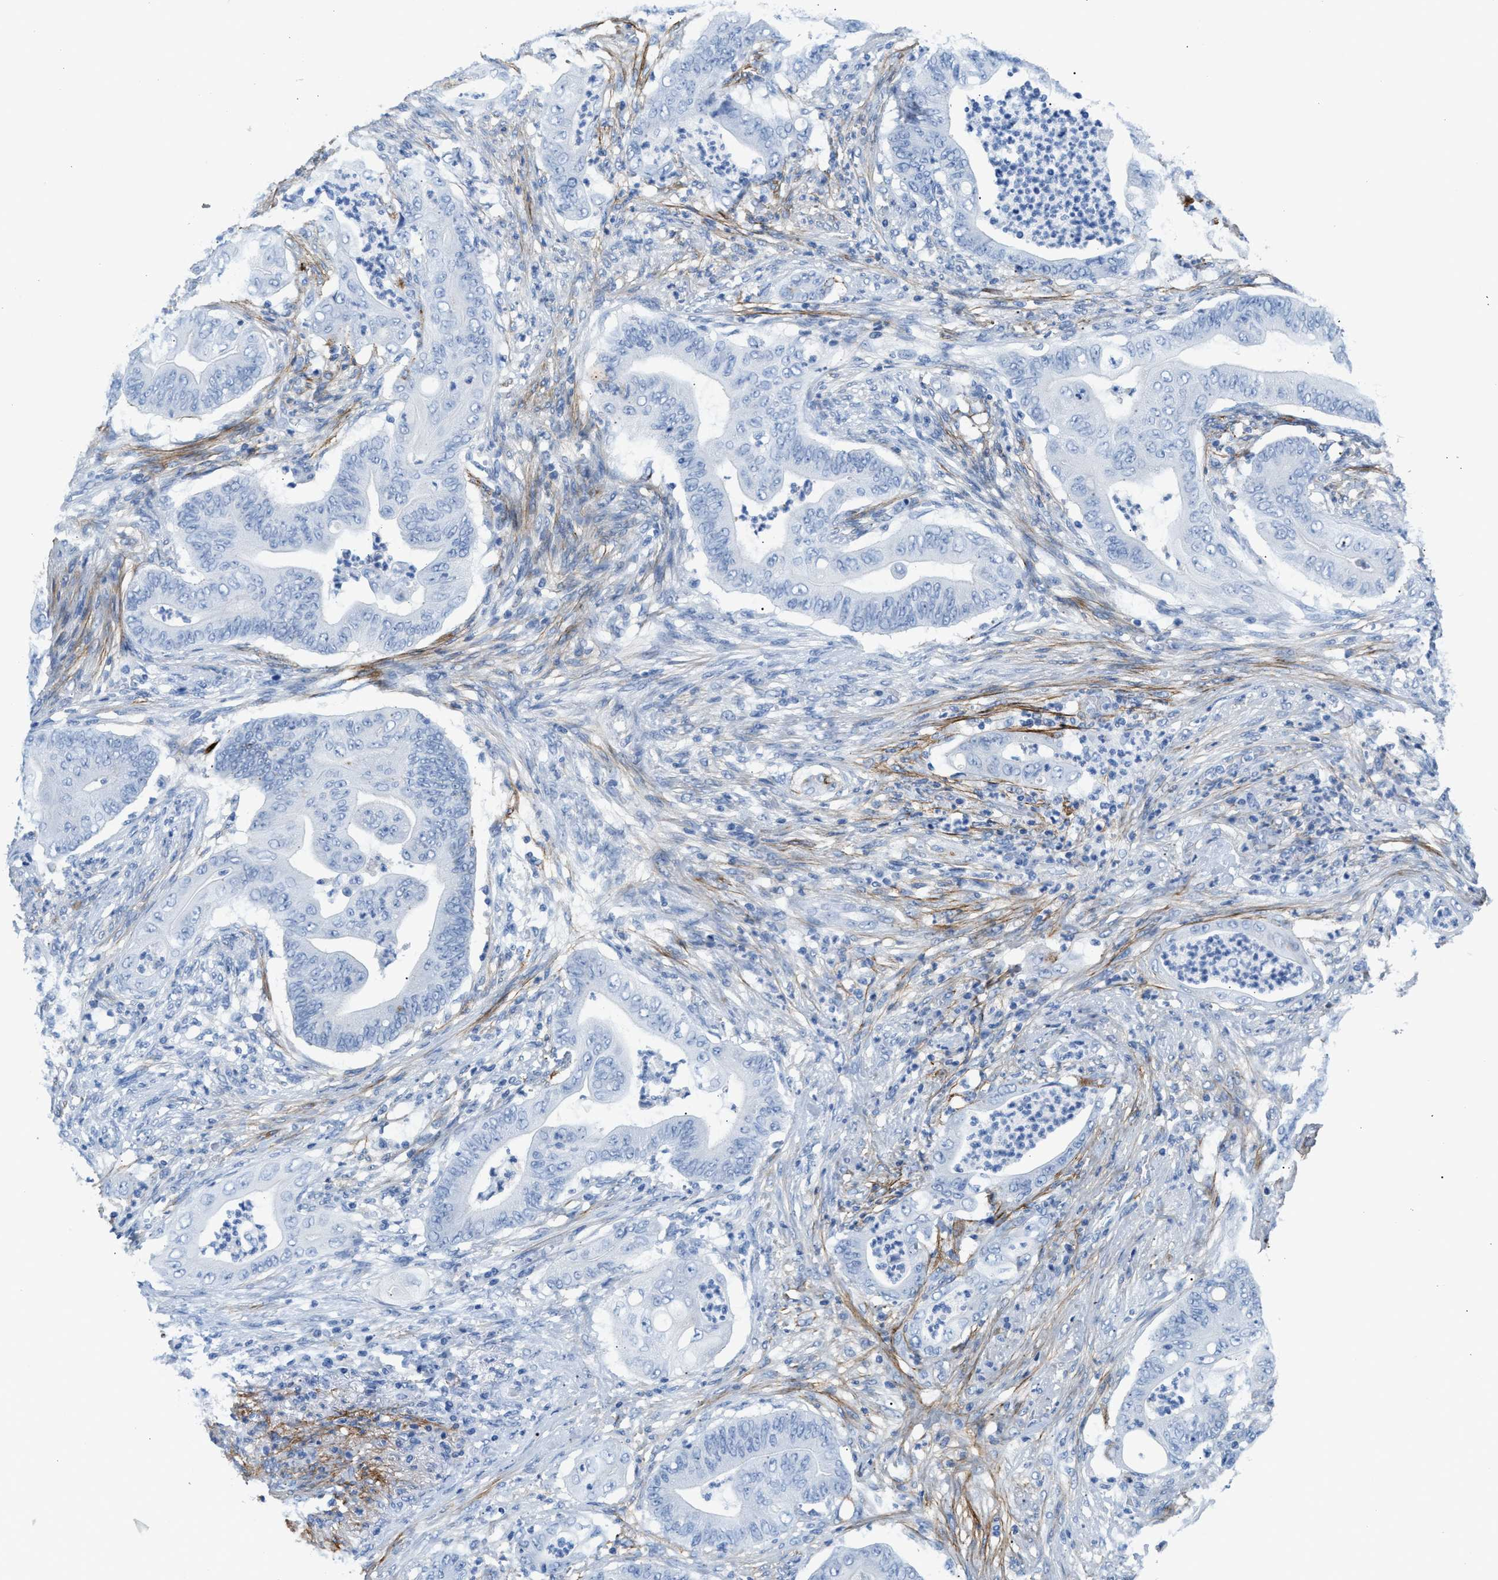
{"staining": {"intensity": "negative", "quantity": "none", "location": "none"}, "tissue": "stomach cancer", "cell_type": "Tumor cells", "image_type": "cancer", "snomed": [{"axis": "morphology", "description": "Adenocarcinoma, NOS"}, {"axis": "topography", "description": "Stomach"}], "caption": "High power microscopy histopathology image of an immunohistochemistry photomicrograph of stomach cancer (adenocarcinoma), revealing no significant expression in tumor cells.", "gene": "TNR", "patient": {"sex": "female", "age": 73}}